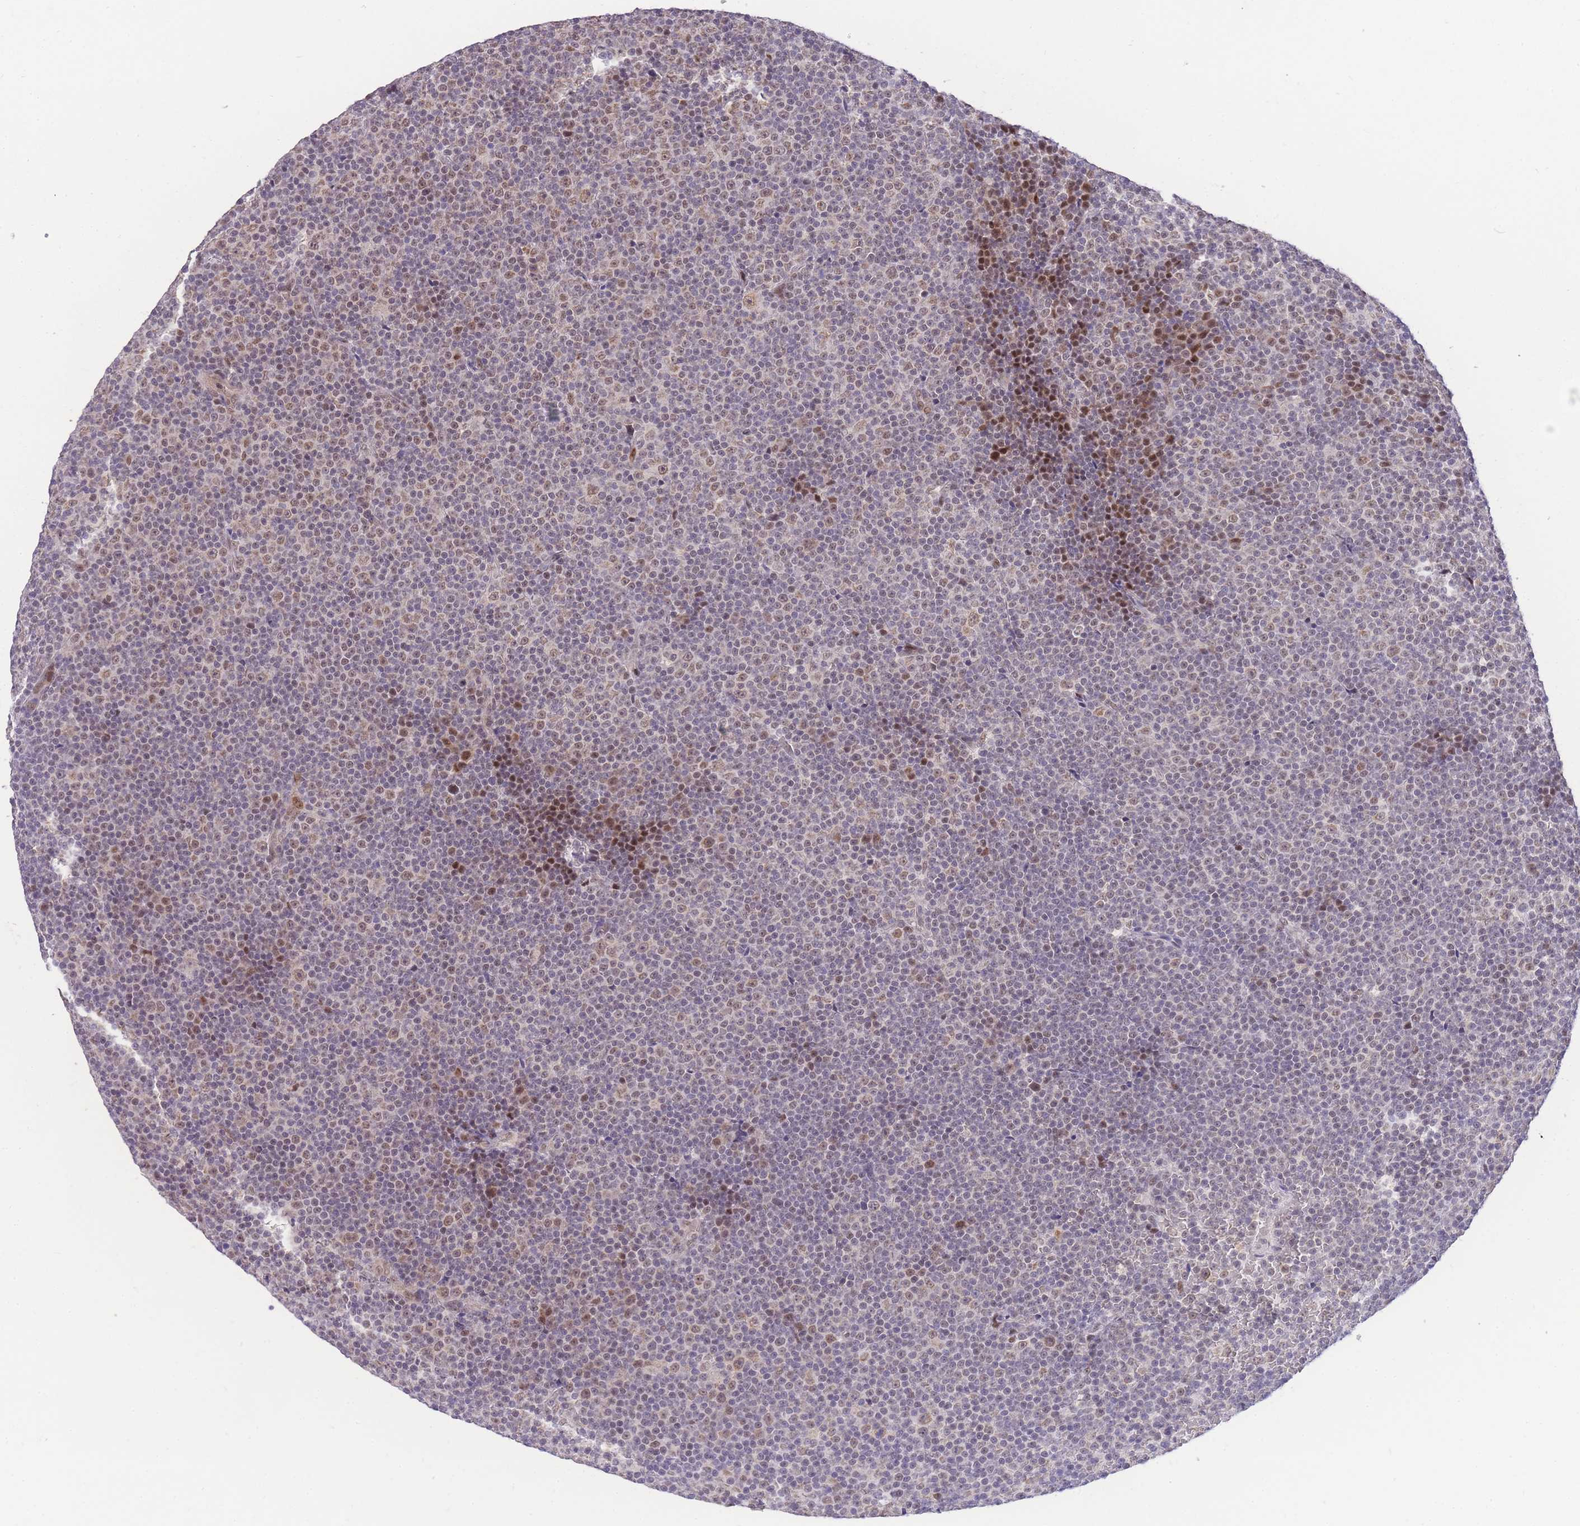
{"staining": {"intensity": "moderate", "quantity": "<25%", "location": "nuclear"}, "tissue": "lymphoma", "cell_type": "Tumor cells", "image_type": "cancer", "snomed": [{"axis": "morphology", "description": "Malignant lymphoma, non-Hodgkin's type, Low grade"}, {"axis": "topography", "description": "Lymph node"}], "caption": "A high-resolution photomicrograph shows immunohistochemistry (IHC) staining of low-grade malignant lymphoma, non-Hodgkin's type, which displays moderate nuclear staining in approximately <25% of tumor cells.", "gene": "PUS10", "patient": {"sex": "female", "age": 67}}